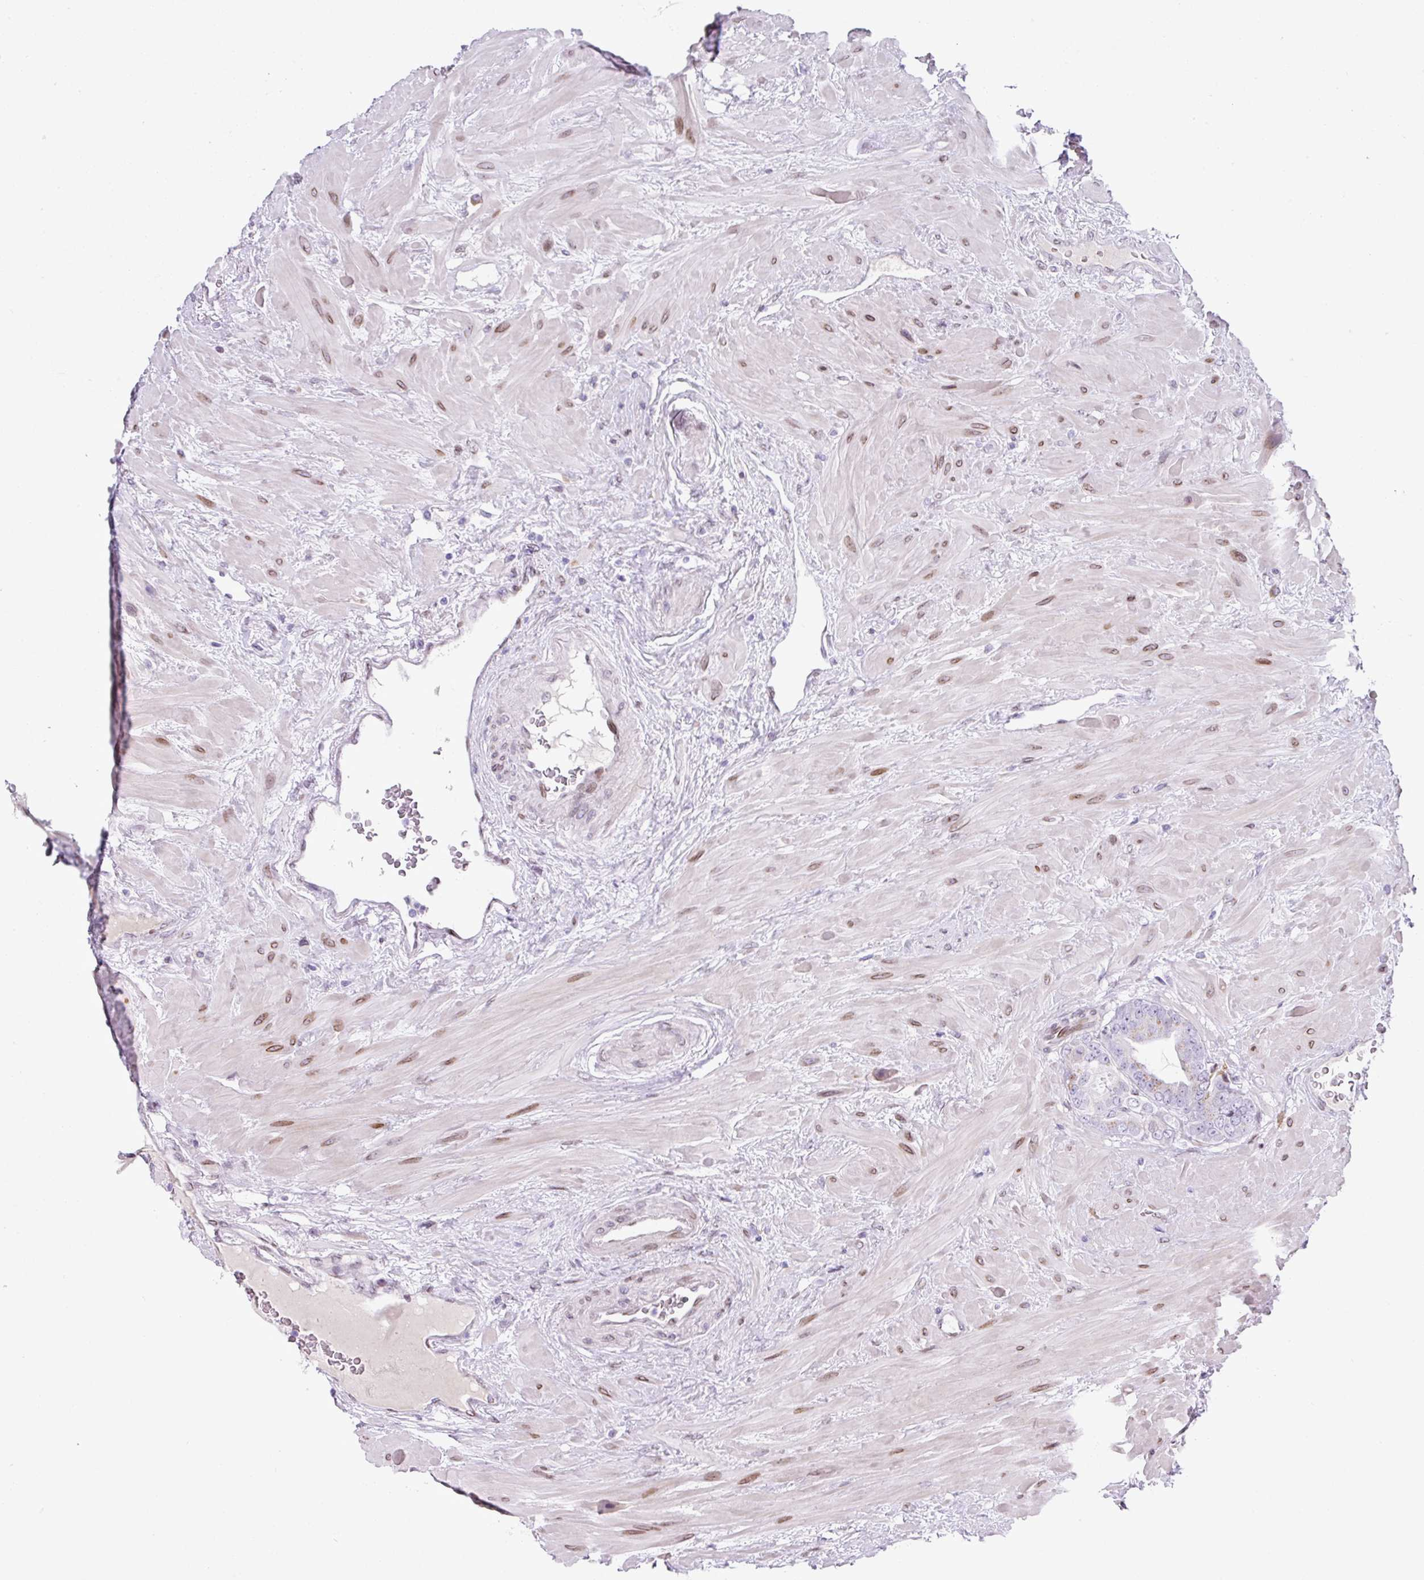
{"staining": {"intensity": "negative", "quantity": "none", "location": "none"}, "tissue": "prostate cancer", "cell_type": "Tumor cells", "image_type": "cancer", "snomed": [{"axis": "morphology", "description": "Adenocarcinoma, Low grade"}, {"axis": "topography", "description": "Prostate"}], "caption": "A high-resolution histopathology image shows immunohistochemistry staining of adenocarcinoma (low-grade) (prostate), which reveals no significant expression in tumor cells. (DAB IHC, high magnification).", "gene": "PLK1", "patient": {"sex": "male", "age": 61}}